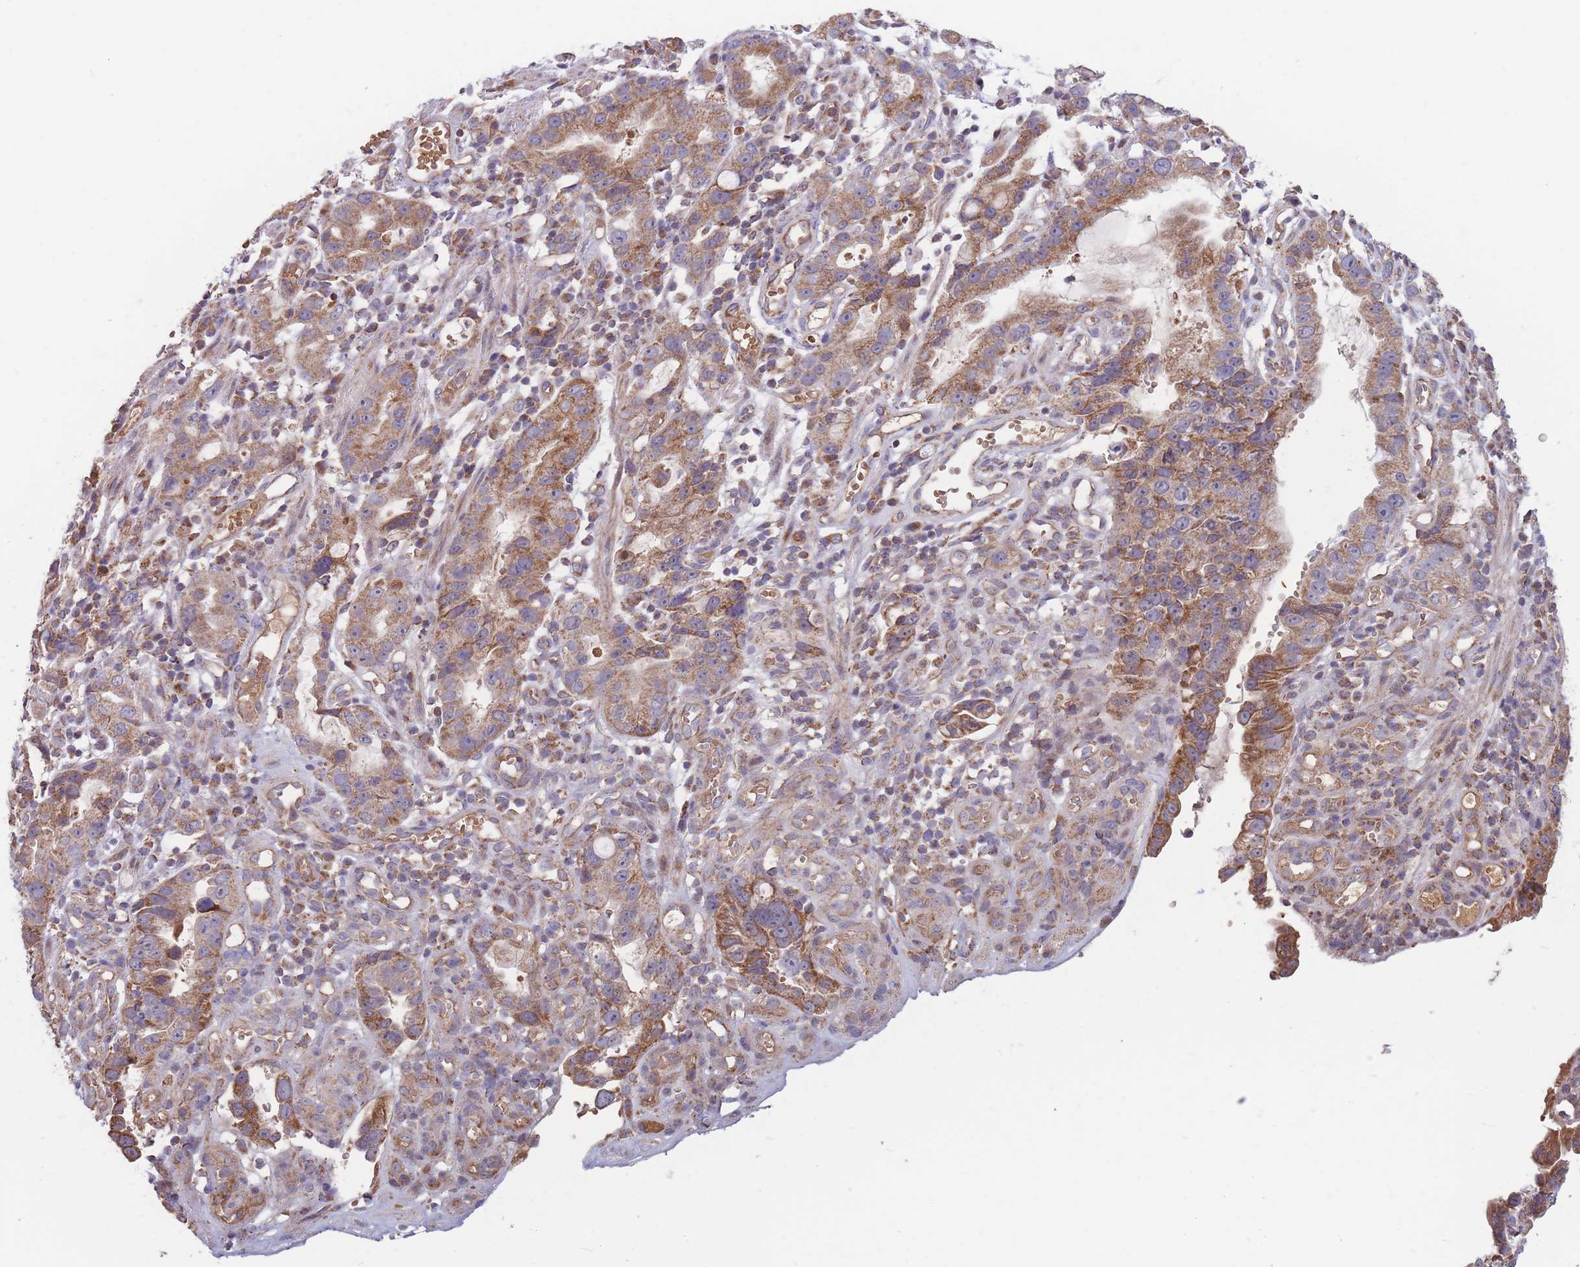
{"staining": {"intensity": "moderate", "quantity": ">75%", "location": "cytoplasmic/membranous"}, "tissue": "stomach cancer", "cell_type": "Tumor cells", "image_type": "cancer", "snomed": [{"axis": "morphology", "description": "Adenocarcinoma, NOS"}, {"axis": "topography", "description": "Stomach"}], "caption": "IHC (DAB (3,3'-diaminobenzidine)) staining of adenocarcinoma (stomach) shows moderate cytoplasmic/membranous protein staining in about >75% of tumor cells. IHC stains the protein in brown and the nuclei are stained blue.", "gene": "PTPMT1", "patient": {"sex": "male", "age": 55}}